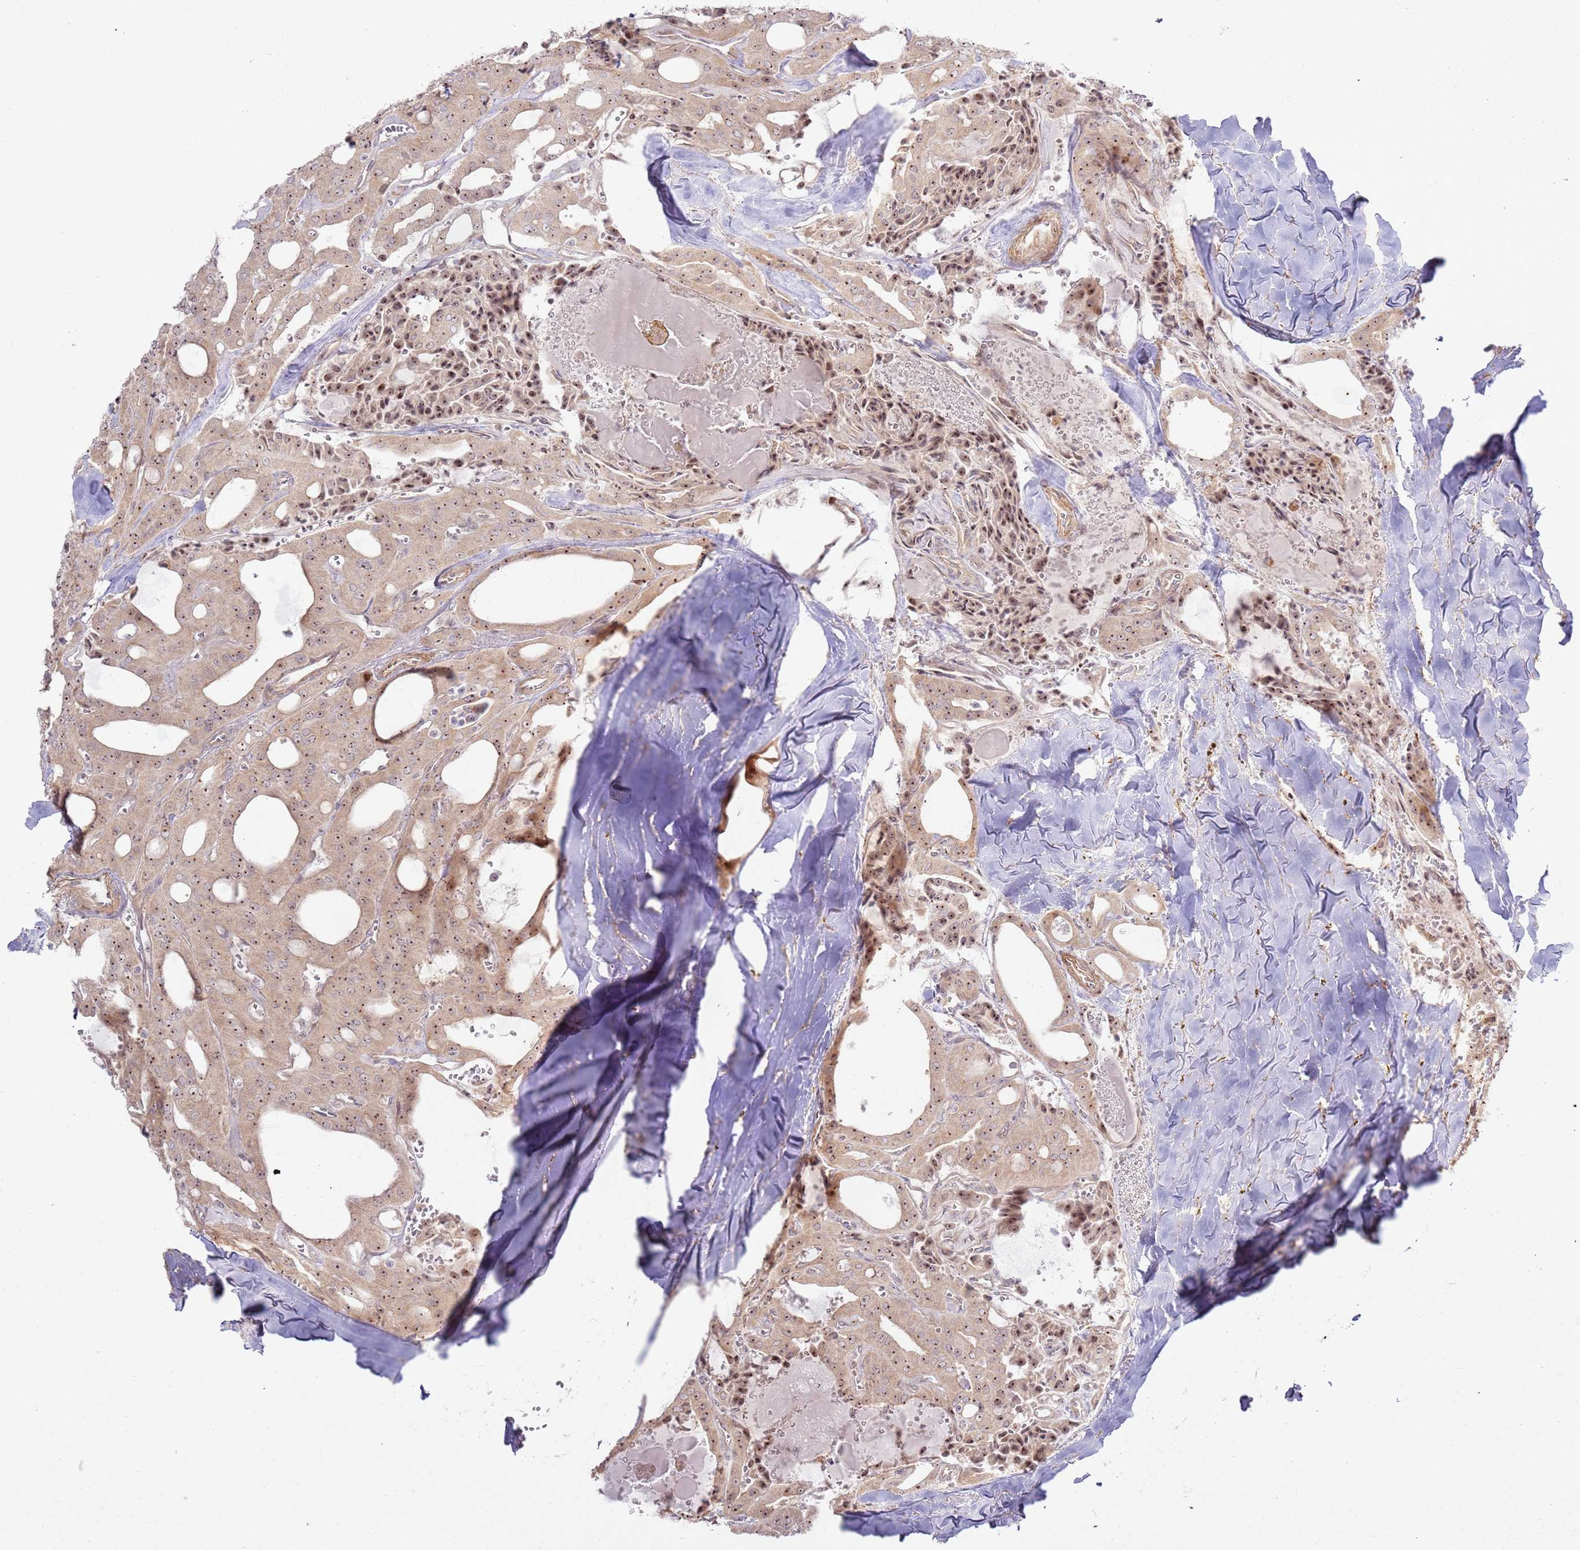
{"staining": {"intensity": "moderate", "quantity": ">75%", "location": "cytoplasmic/membranous,nuclear"}, "tissue": "thyroid cancer", "cell_type": "Tumor cells", "image_type": "cancer", "snomed": [{"axis": "morphology", "description": "Papillary adenocarcinoma, NOS"}, {"axis": "topography", "description": "Thyroid gland"}], "caption": "Moderate cytoplasmic/membranous and nuclear staining is appreciated in about >75% of tumor cells in thyroid cancer.", "gene": "CNPY1", "patient": {"sex": "male", "age": 52}}